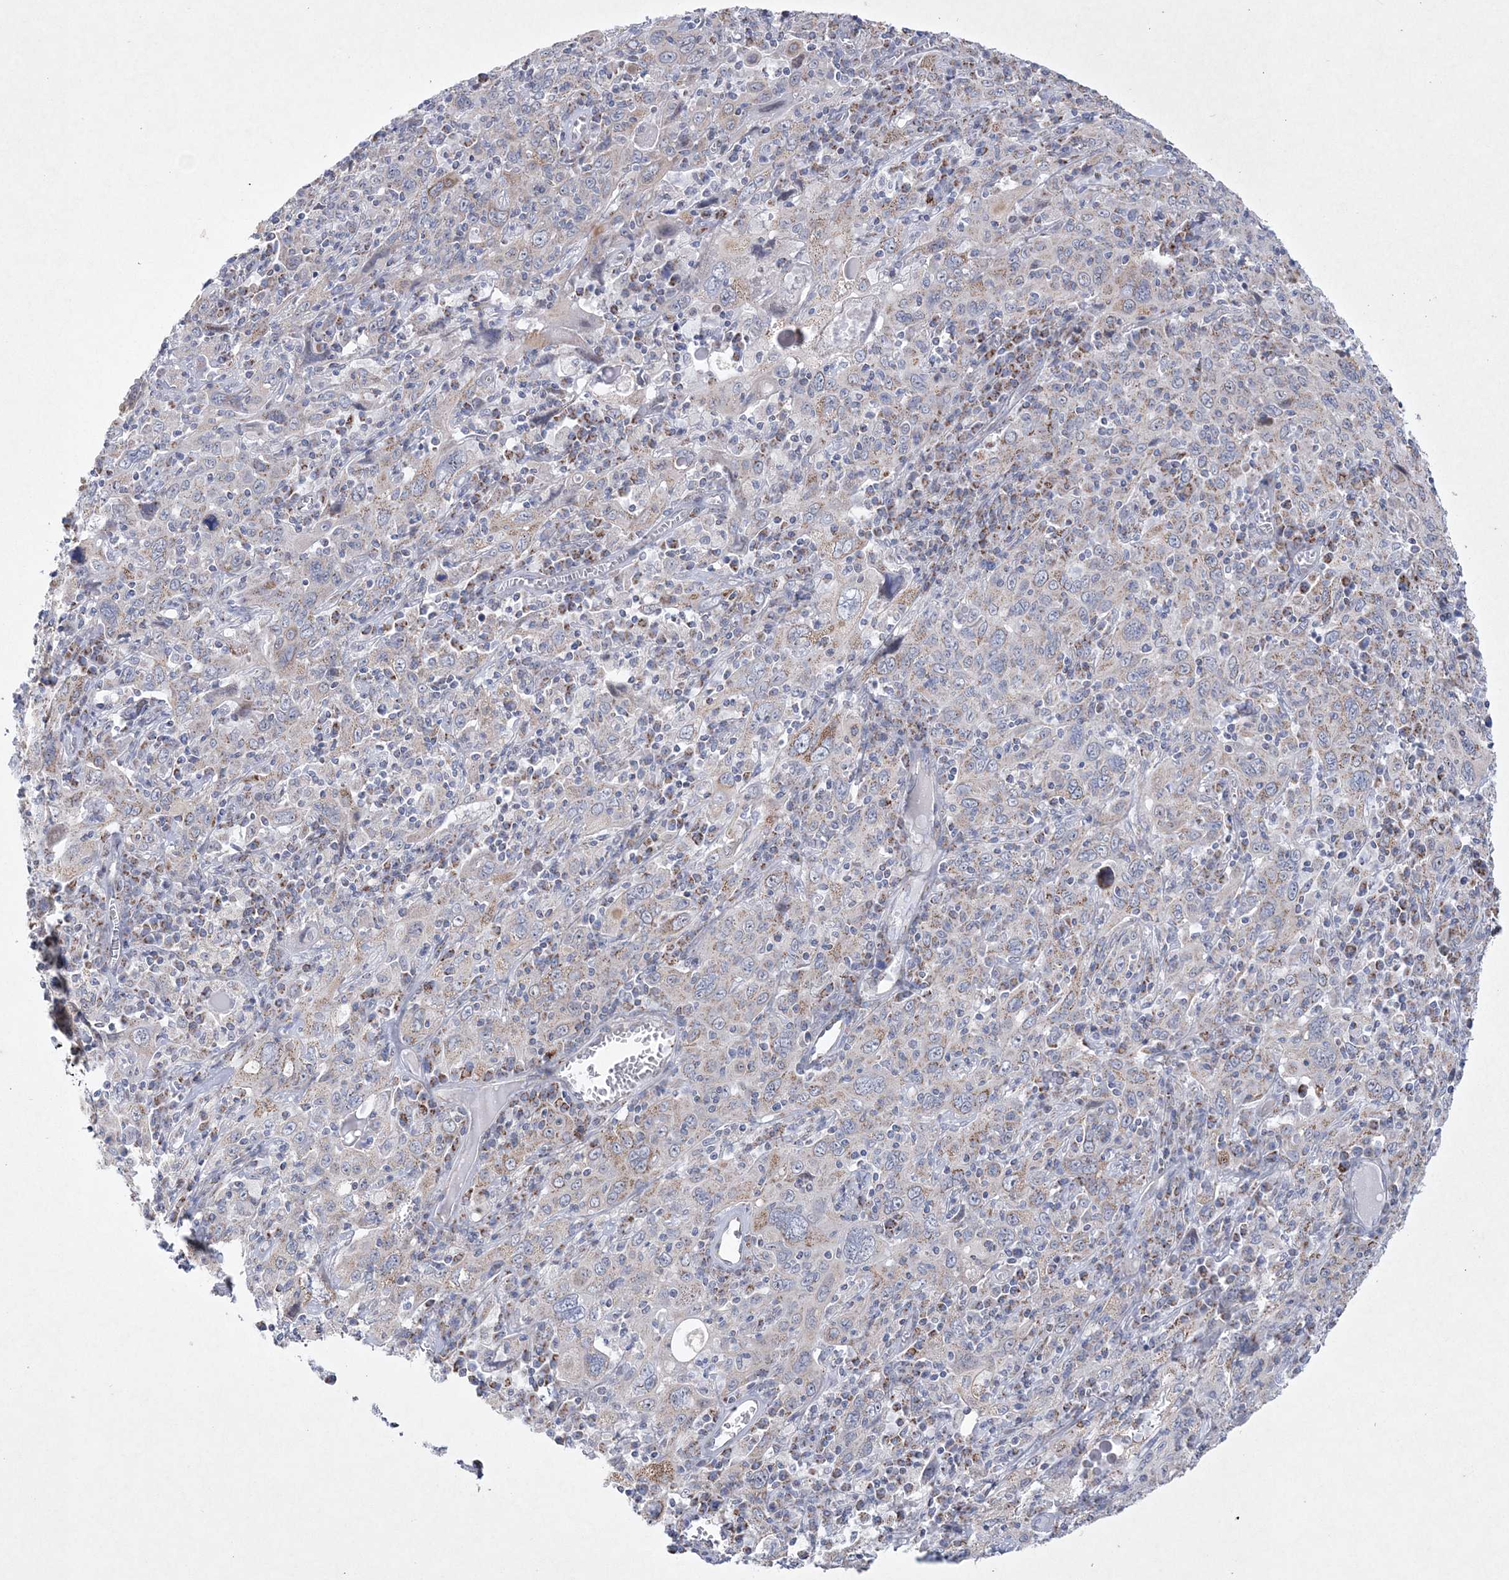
{"staining": {"intensity": "weak", "quantity": "25%-75%", "location": "cytoplasmic/membranous"}, "tissue": "cervical cancer", "cell_type": "Tumor cells", "image_type": "cancer", "snomed": [{"axis": "morphology", "description": "Squamous cell carcinoma, NOS"}, {"axis": "topography", "description": "Cervix"}], "caption": "The image displays a brown stain indicating the presence of a protein in the cytoplasmic/membranous of tumor cells in cervical cancer.", "gene": "CES4A", "patient": {"sex": "female", "age": 46}}